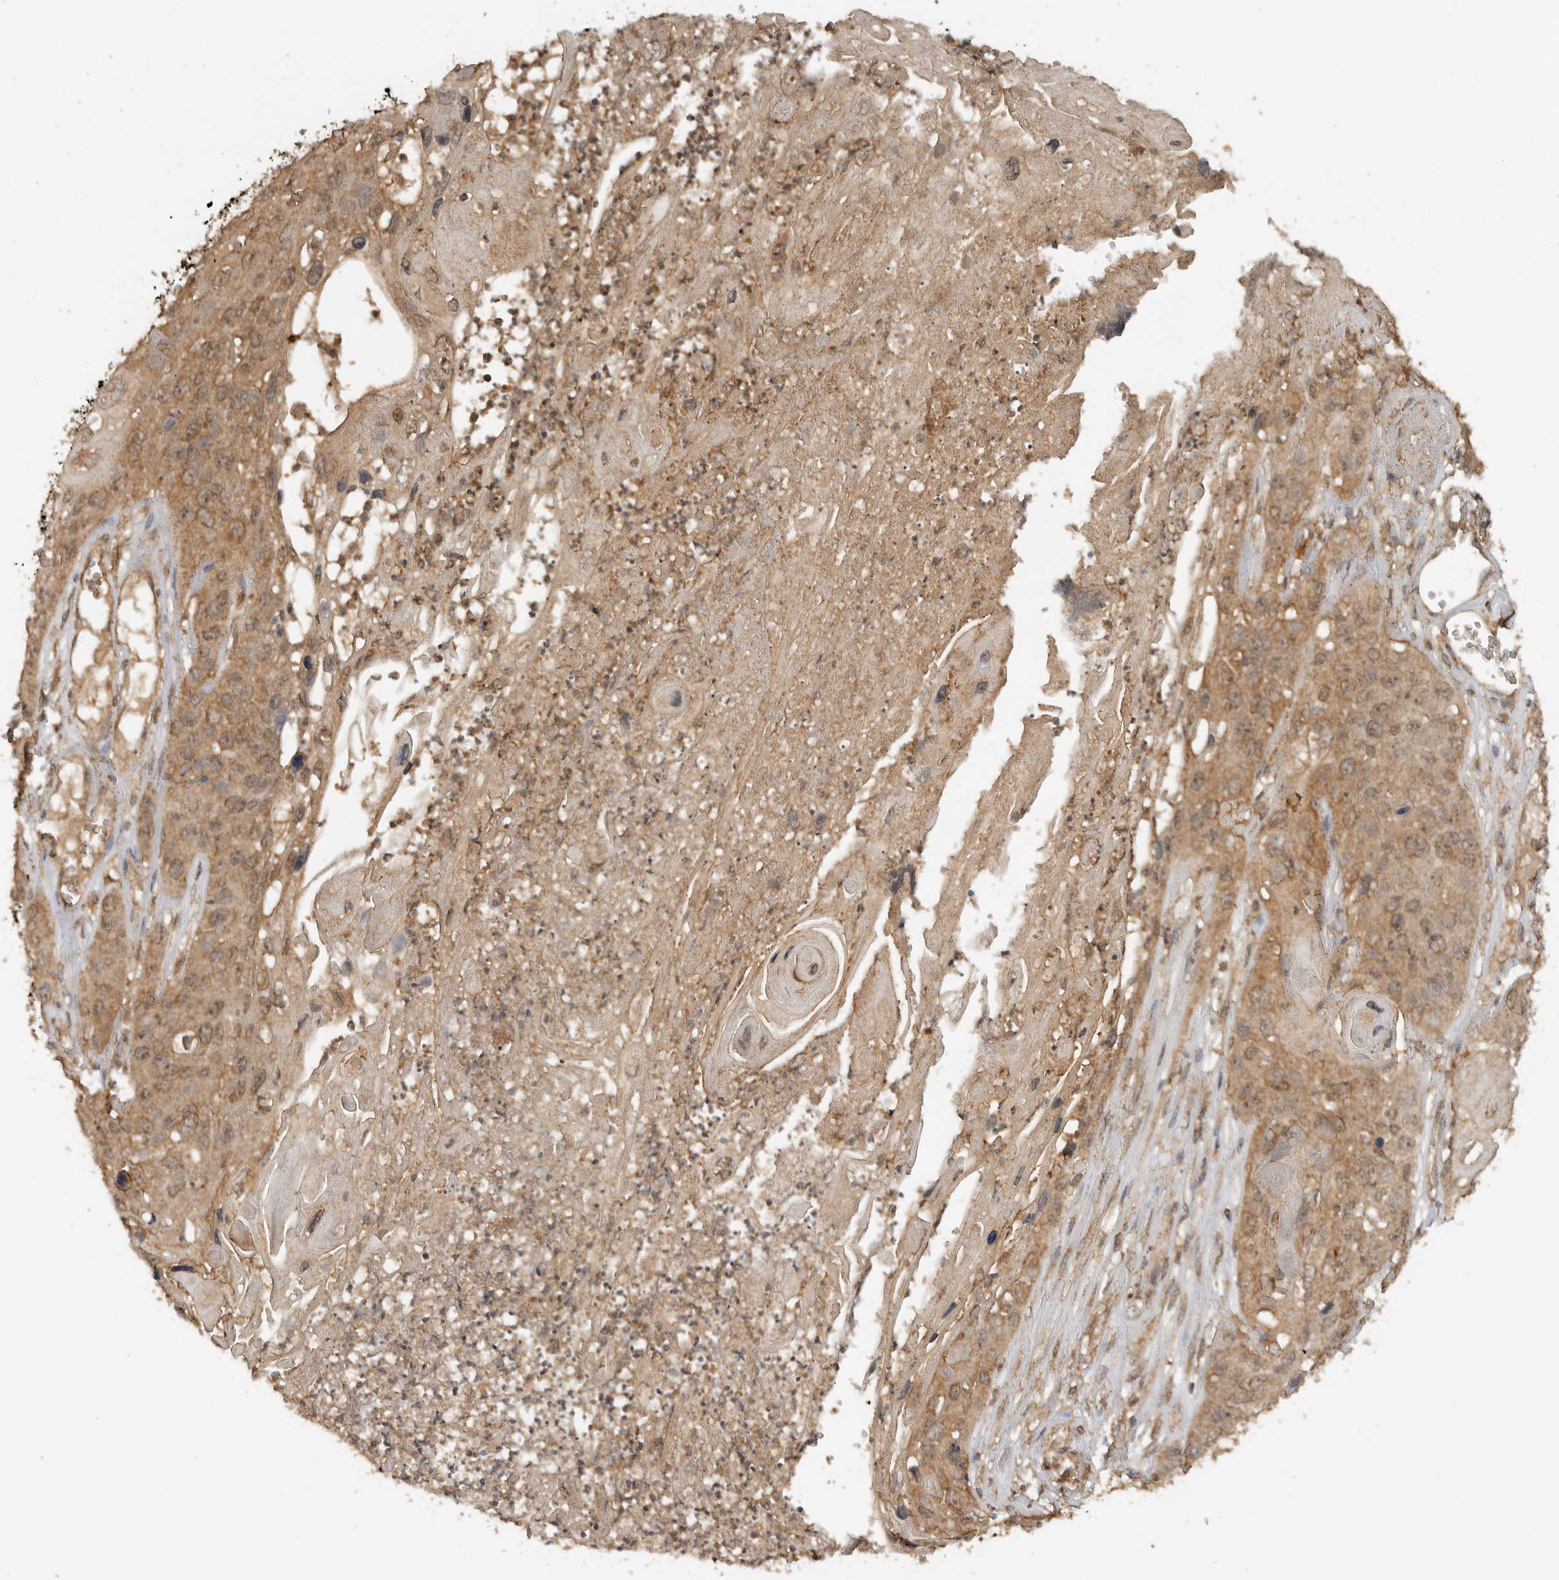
{"staining": {"intensity": "moderate", "quantity": ">75%", "location": "cytoplasmic/membranous,nuclear"}, "tissue": "skin cancer", "cell_type": "Tumor cells", "image_type": "cancer", "snomed": [{"axis": "morphology", "description": "Squamous cell carcinoma, NOS"}, {"axis": "topography", "description": "Skin"}], "caption": "Approximately >75% of tumor cells in human skin squamous cell carcinoma demonstrate moderate cytoplasmic/membranous and nuclear protein expression as visualized by brown immunohistochemical staining.", "gene": "ICOSLG", "patient": {"sex": "male", "age": 55}}